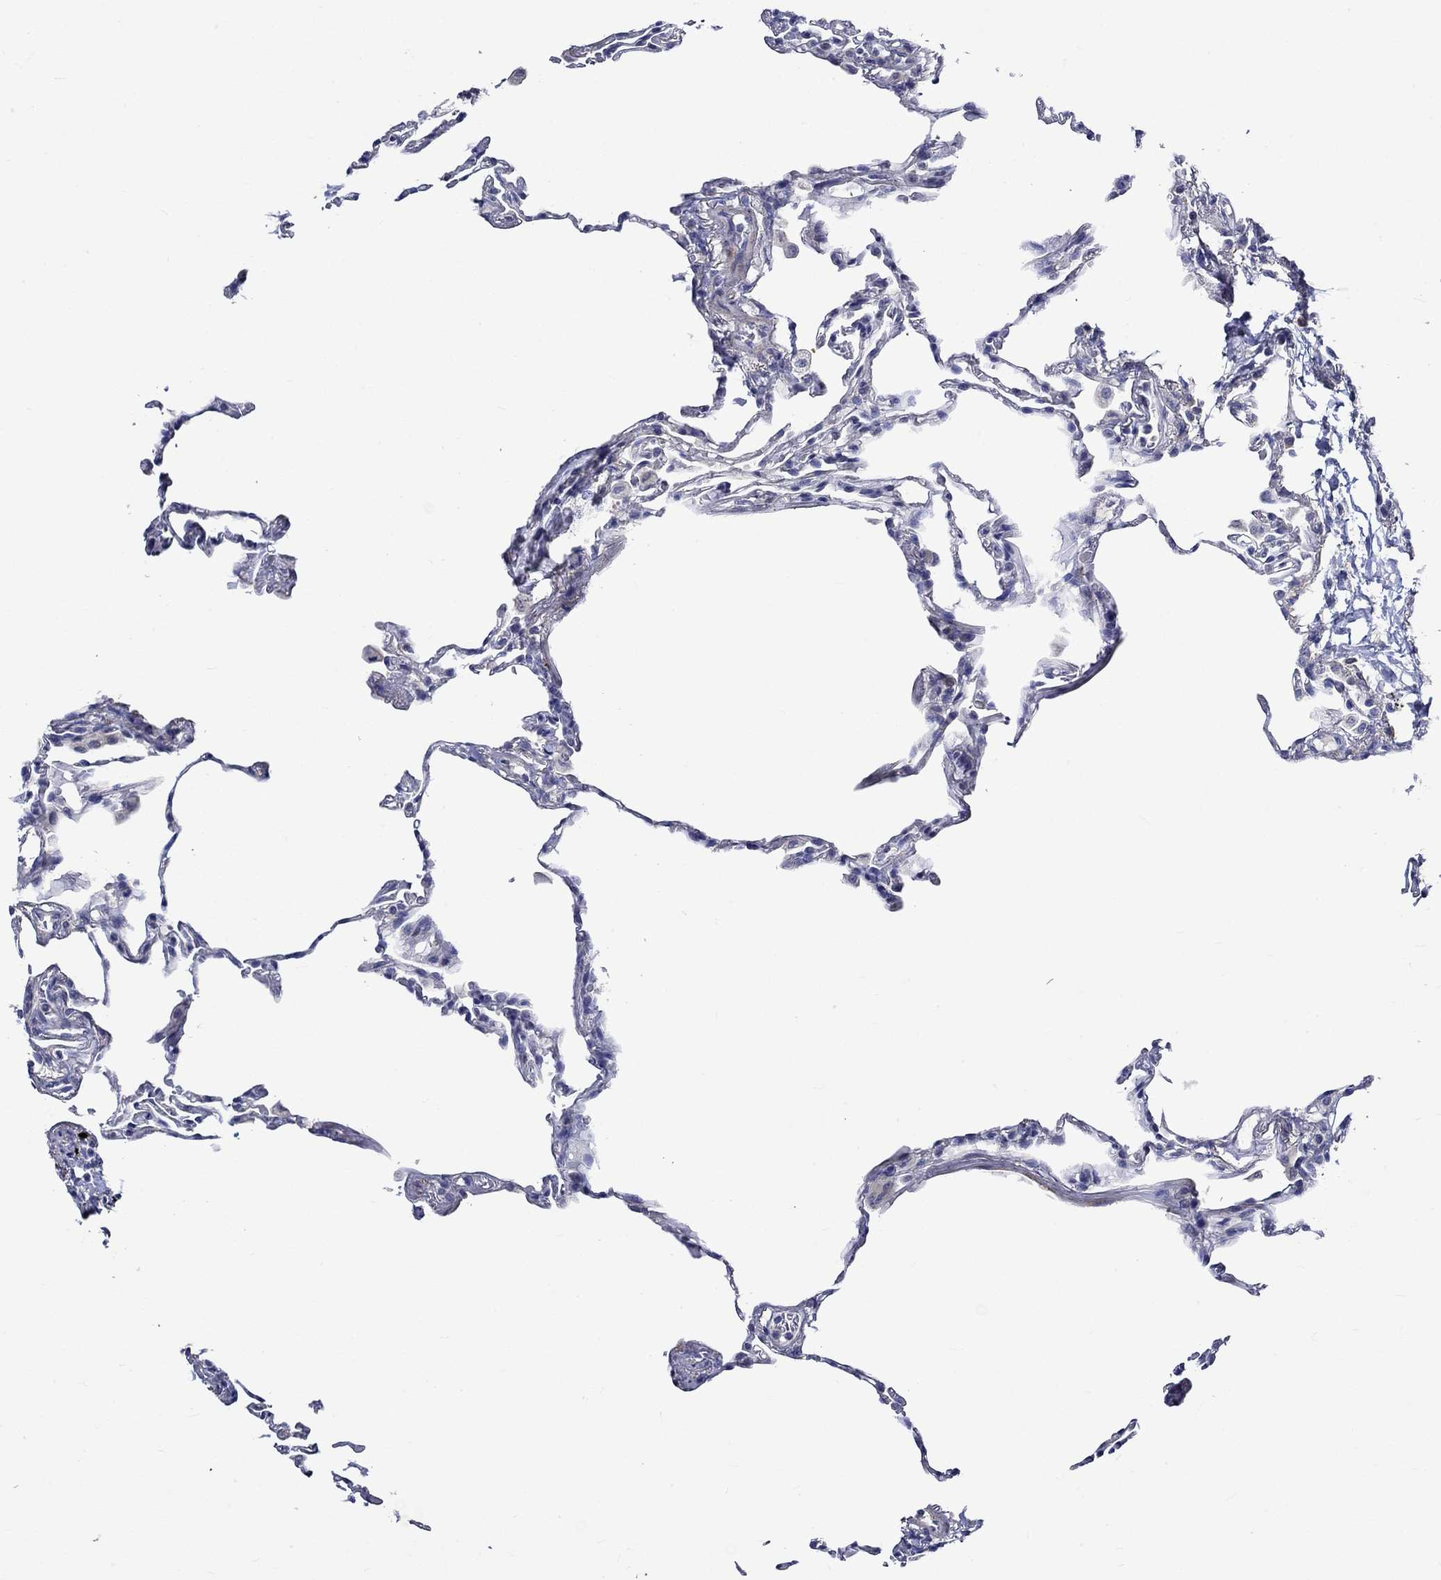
{"staining": {"intensity": "negative", "quantity": "none", "location": "none"}, "tissue": "lung", "cell_type": "Alveolar cells", "image_type": "normal", "snomed": [{"axis": "morphology", "description": "Normal tissue, NOS"}, {"axis": "topography", "description": "Lung"}], "caption": "This is an IHC histopathology image of benign human lung. There is no expression in alveolar cells.", "gene": "CRYAB", "patient": {"sex": "female", "age": 57}}